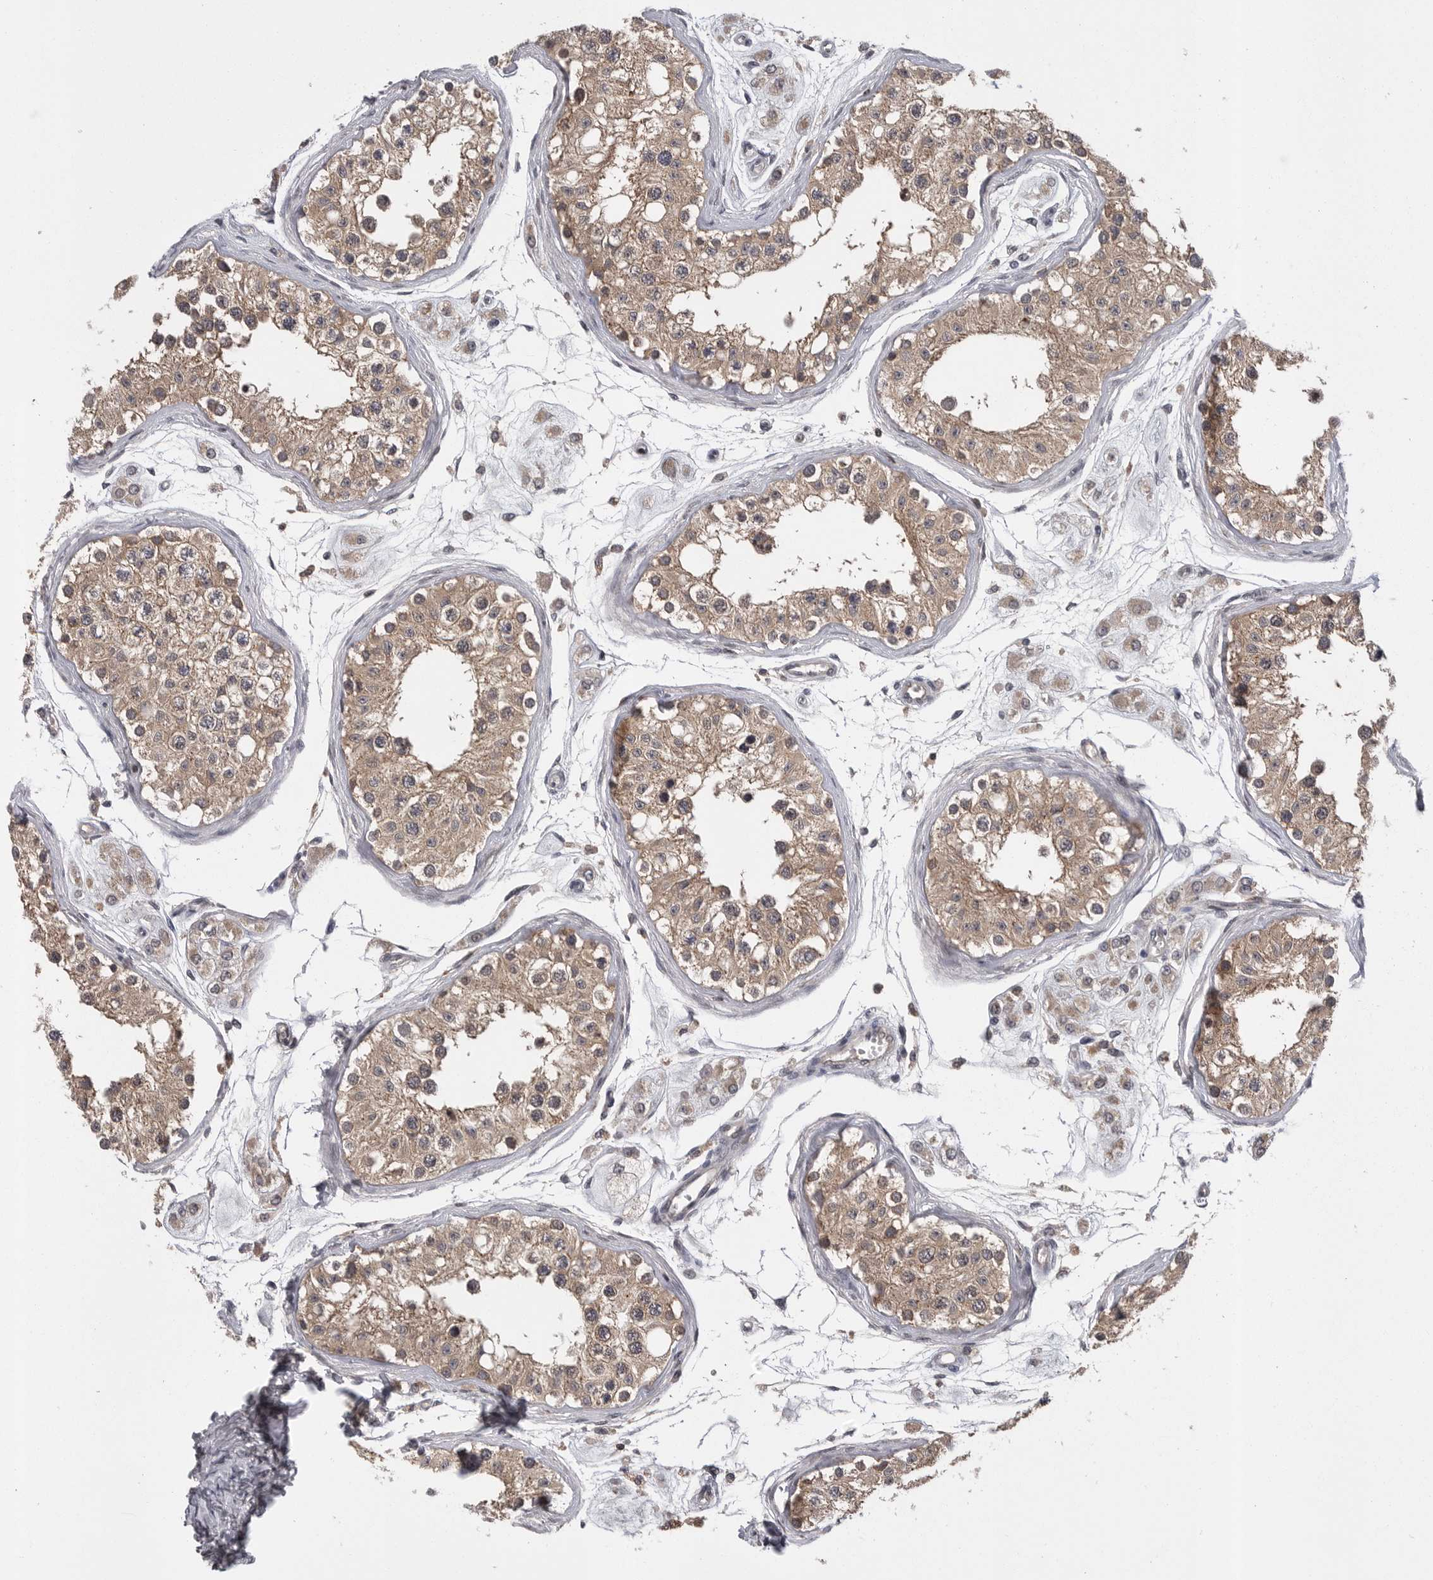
{"staining": {"intensity": "weak", "quantity": ">75%", "location": "cytoplasmic/membranous"}, "tissue": "testis", "cell_type": "Cells in seminiferous ducts", "image_type": "normal", "snomed": [{"axis": "morphology", "description": "Normal tissue, NOS"}, {"axis": "morphology", "description": "Adenocarcinoma, metastatic, NOS"}, {"axis": "topography", "description": "Testis"}], "caption": "Immunohistochemical staining of benign human testis shows >75% levels of weak cytoplasmic/membranous protein staining in about >75% of cells in seminiferous ducts. (brown staining indicates protein expression, while blue staining denotes nuclei).", "gene": "AOAH", "patient": {"sex": "male", "age": 26}}